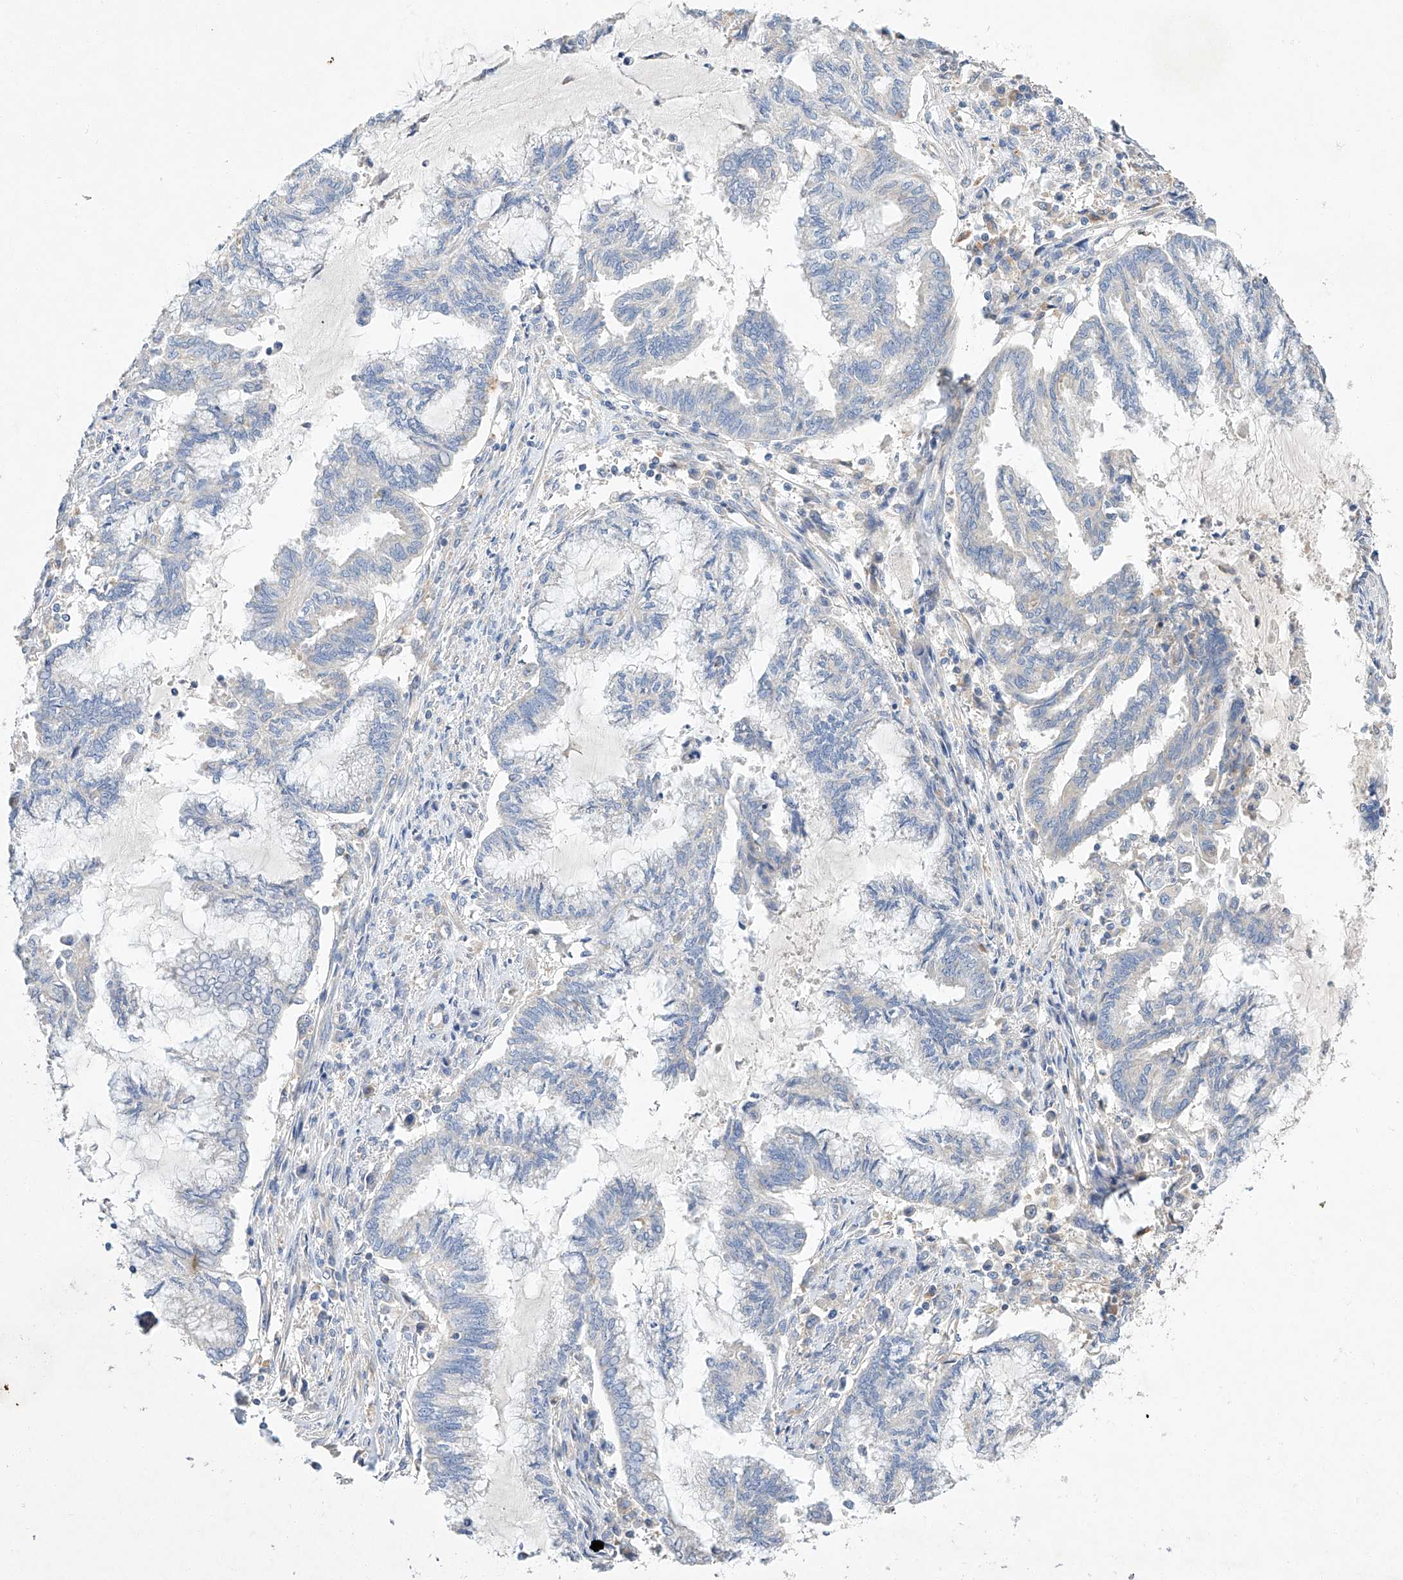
{"staining": {"intensity": "negative", "quantity": "none", "location": "none"}, "tissue": "endometrial cancer", "cell_type": "Tumor cells", "image_type": "cancer", "snomed": [{"axis": "morphology", "description": "Adenocarcinoma, NOS"}, {"axis": "topography", "description": "Endometrium"}], "caption": "Photomicrograph shows no protein expression in tumor cells of endometrial cancer tissue.", "gene": "AMD1", "patient": {"sex": "female", "age": 86}}